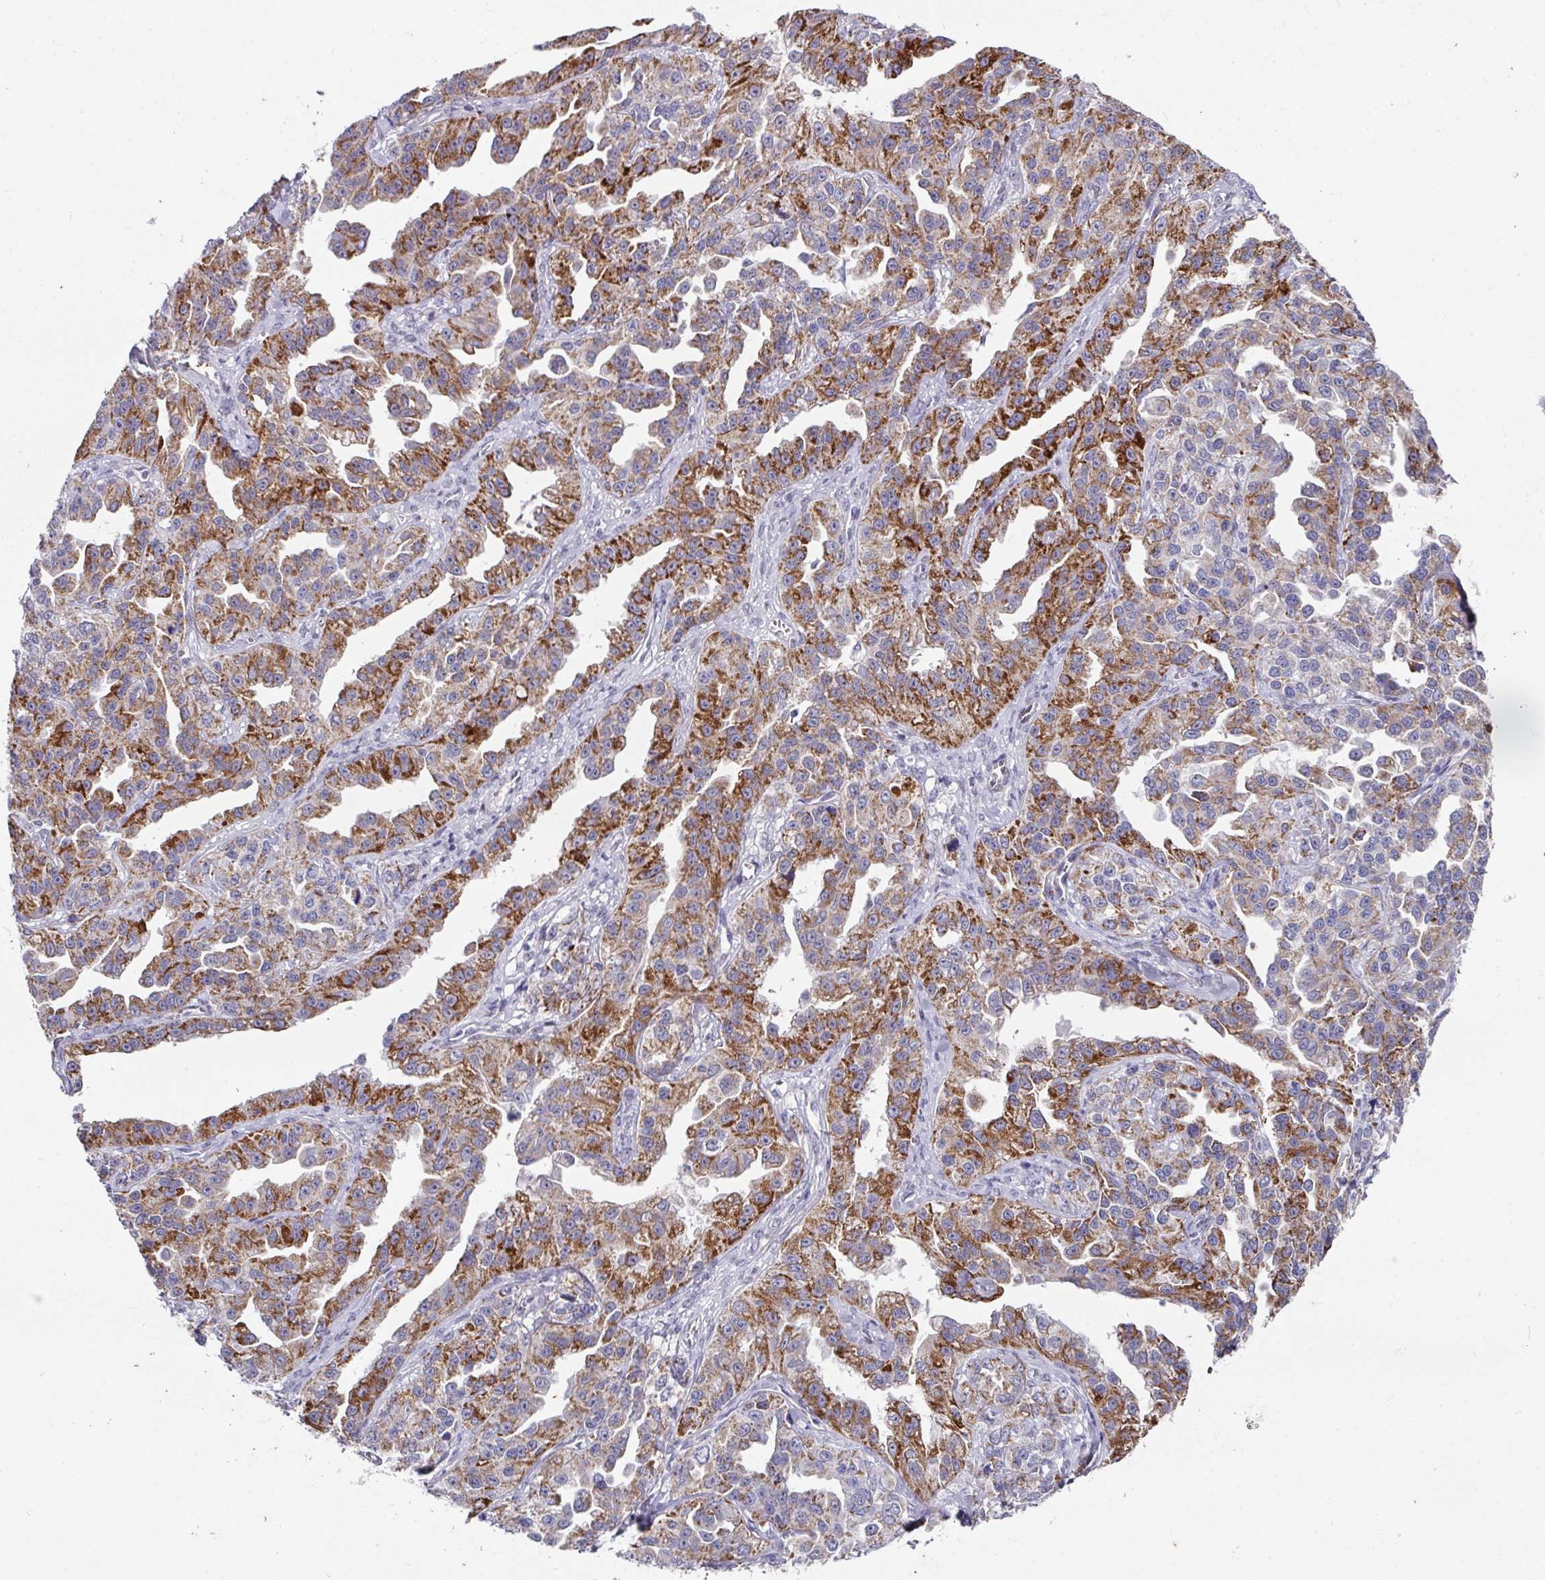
{"staining": {"intensity": "strong", "quantity": ">75%", "location": "cytoplasmic/membranous"}, "tissue": "ovarian cancer", "cell_type": "Tumor cells", "image_type": "cancer", "snomed": [{"axis": "morphology", "description": "Cystadenocarcinoma, serous, NOS"}, {"axis": "topography", "description": "Ovary"}], "caption": "Immunohistochemical staining of ovarian cancer shows high levels of strong cytoplasmic/membranous protein staining in approximately >75% of tumor cells. The protein is stained brown, and the nuclei are stained in blue (DAB (3,3'-diaminobenzidine) IHC with brightfield microscopy, high magnification).", "gene": "CBX7", "patient": {"sex": "female", "age": 75}}